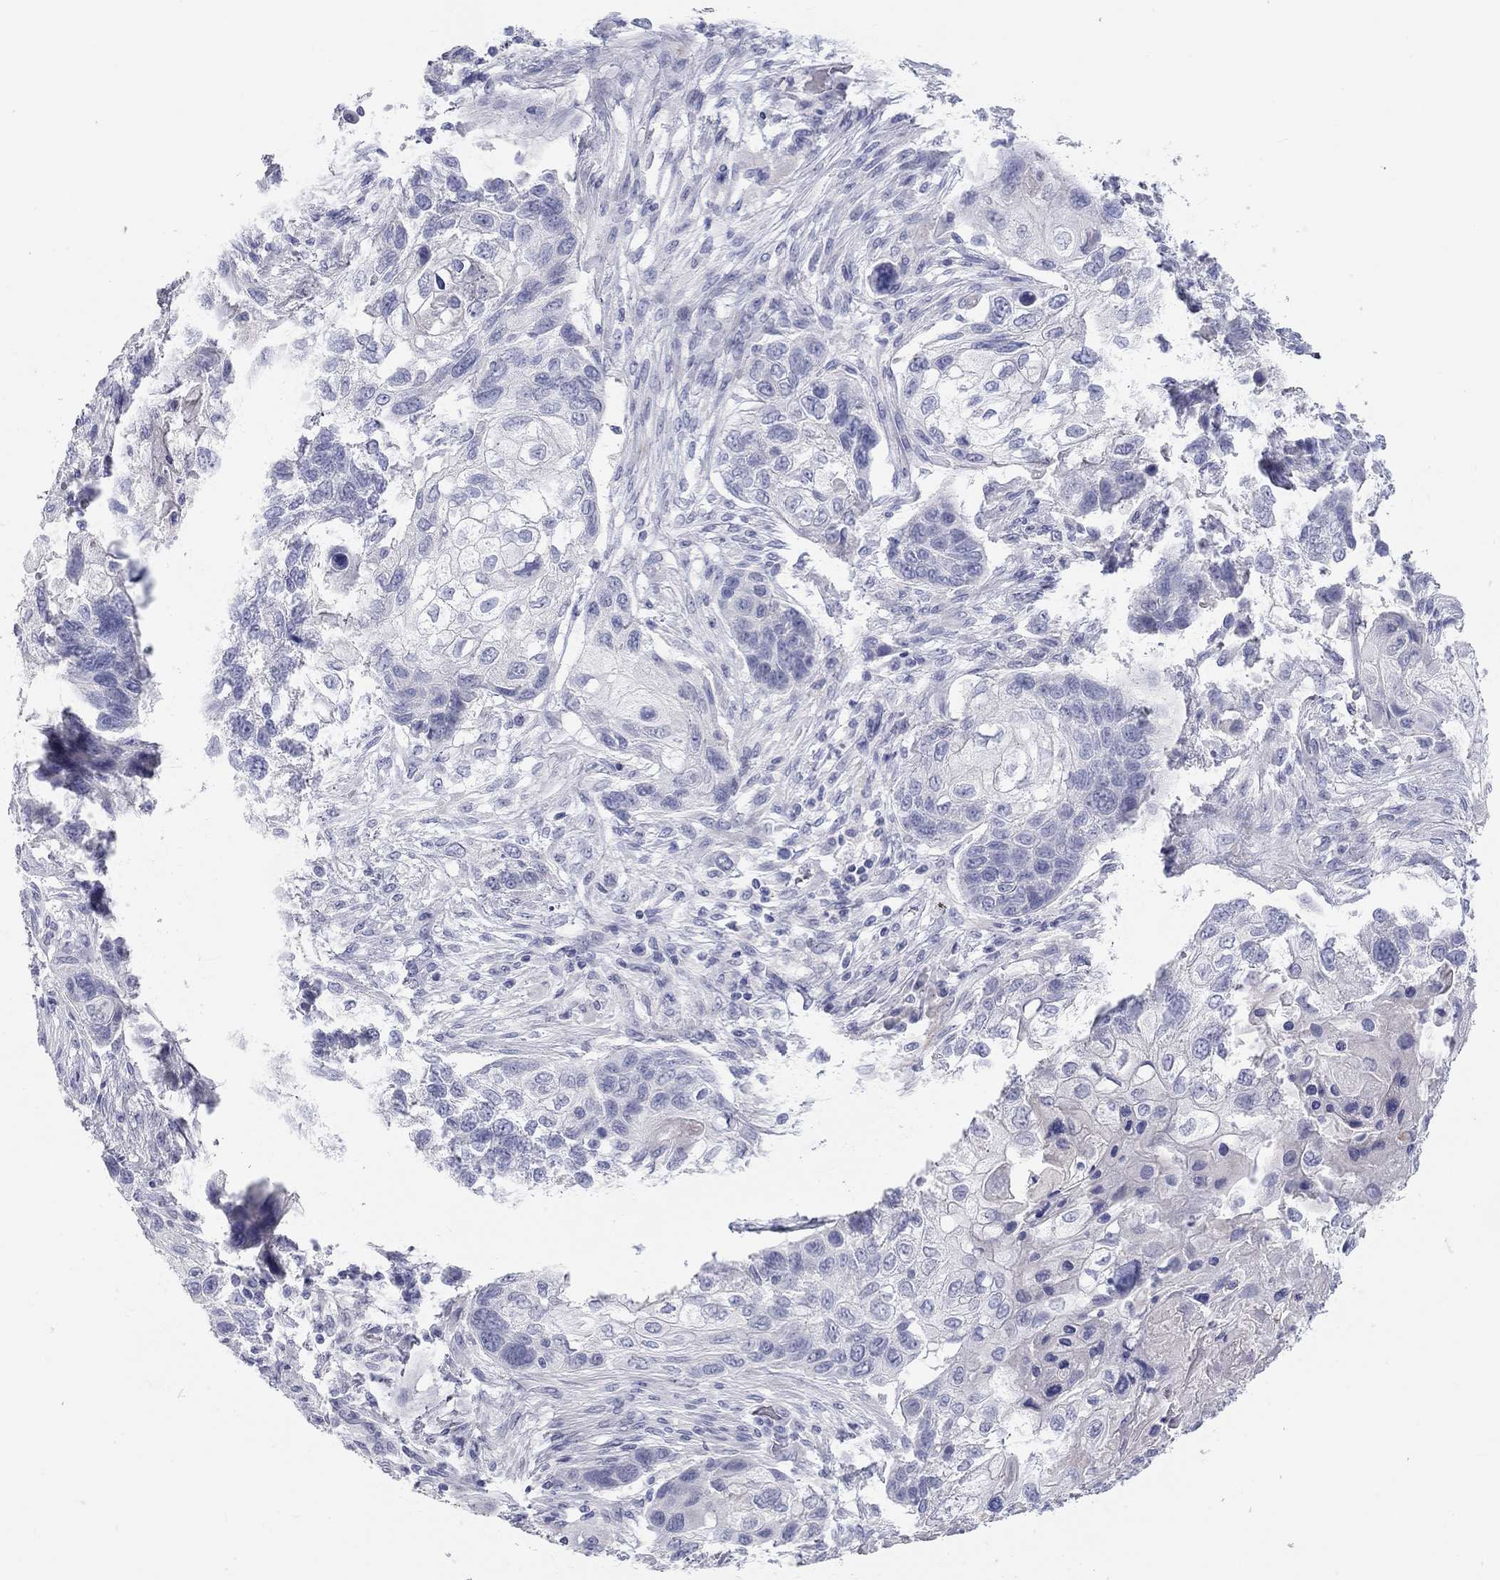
{"staining": {"intensity": "negative", "quantity": "none", "location": "none"}, "tissue": "lung cancer", "cell_type": "Tumor cells", "image_type": "cancer", "snomed": [{"axis": "morphology", "description": "Normal tissue, NOS"}, {"axis": "morphology", "description": "Squamous cell carcinoma, NOS"}, {"axis": "topography", "description": "Bronchus"}, {"axis": "topography", "description": "Lung"}], "caption": "Immunohistochemical staining of human lung cancer exhibits no significant staining in tumor cells. The staining was performed using DAB (3,3'-diaminobenzidine) to visualize the protein expression in brown, while the nuclei were stained in blue with hematoxylin (Magnification: 20x).", "gene": "PCDHGC5", "patient": {"sex": "male", "age": 69}}